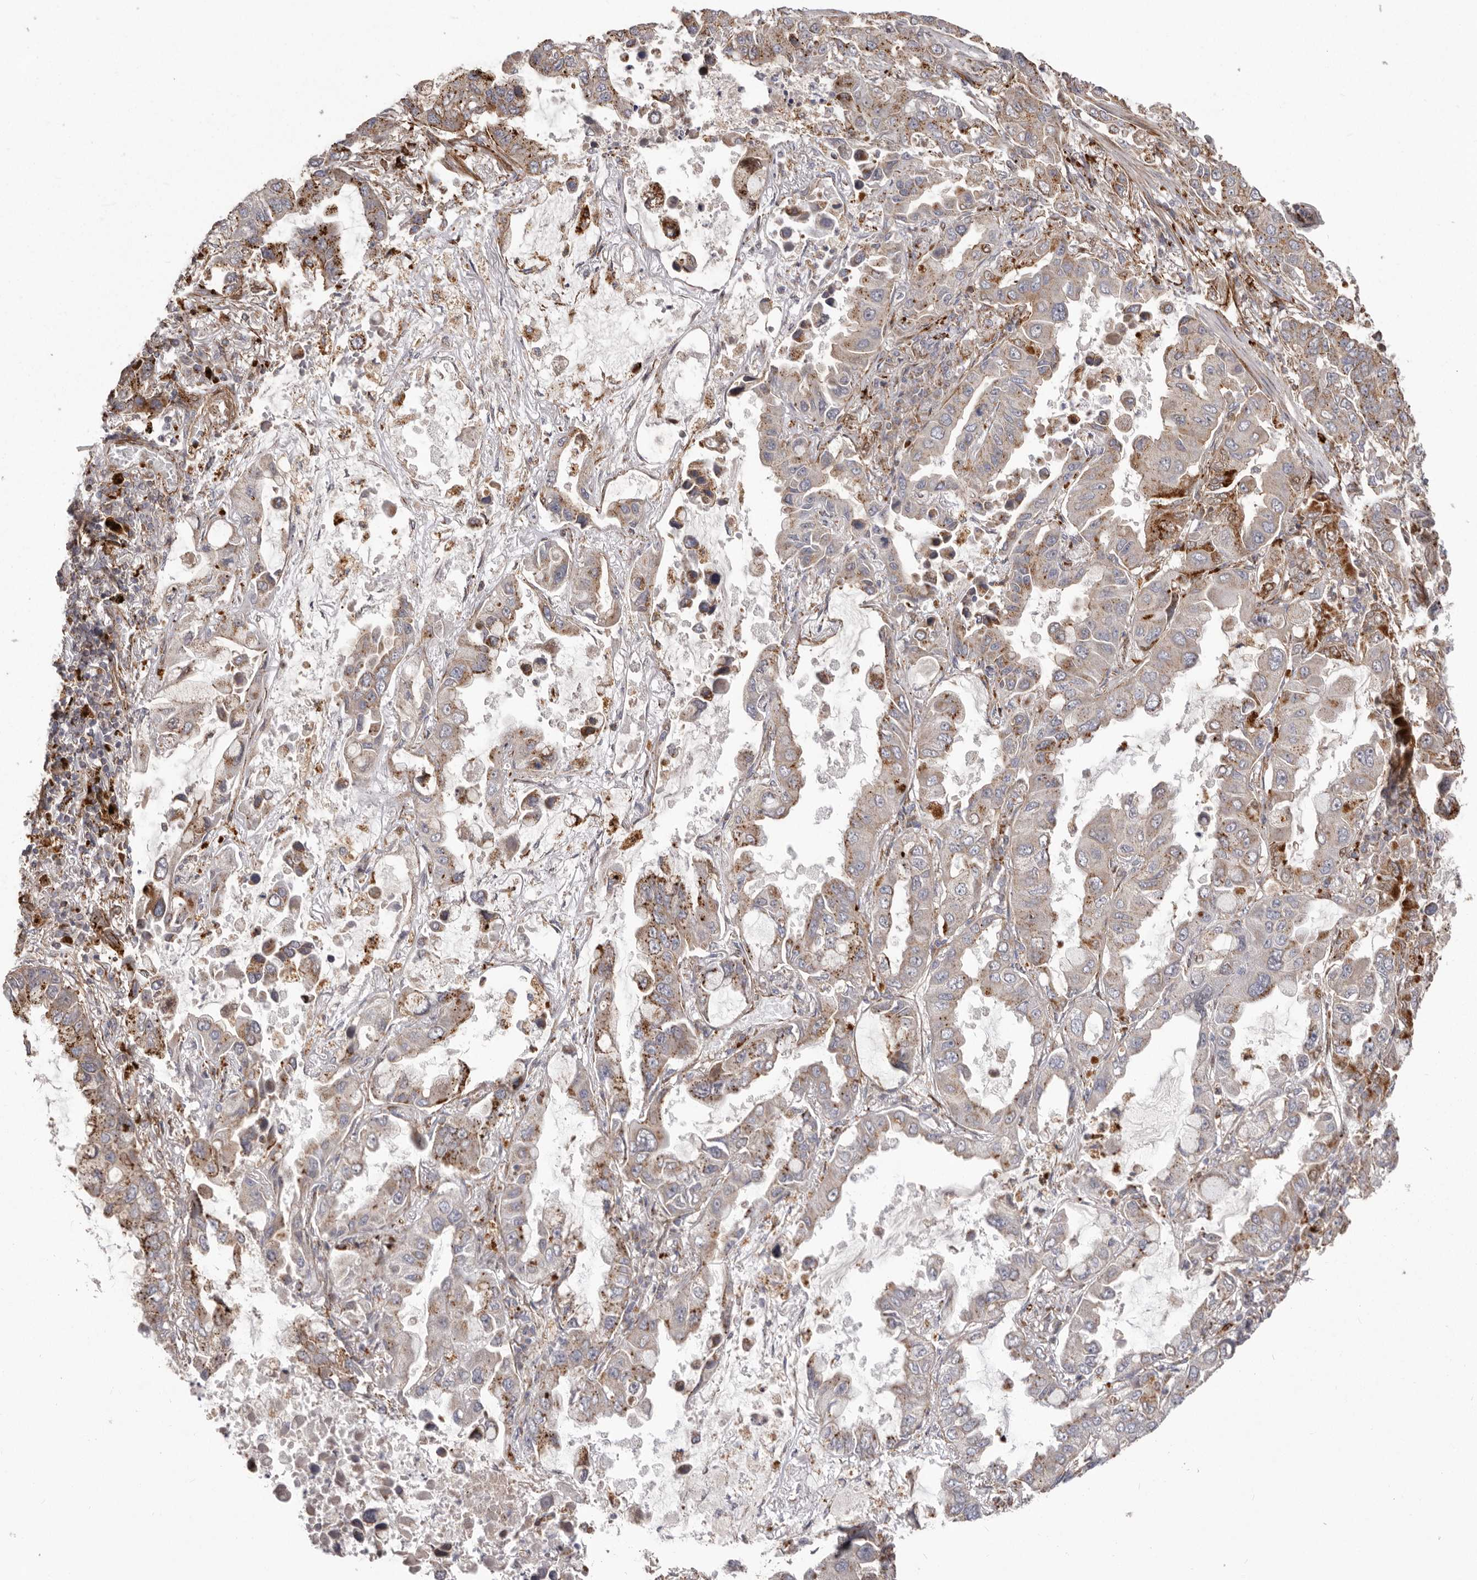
{"staining": {"intensity": "strong", "quantity": "<25%", "location": "cytoplasmic/membranous"}, "tissue": "lung cancer", "cell_type": "Tumor cells", "image_type": "cancer", "snomed": [{"axis": "morphology", "description": "Adenocarcinoma, NOS"}, {"axis": "topography", "description": "Lung"}], "caption": "A photomicrograph of human lung adenocarcinoma stained for a protein exhibits strong cytoplasmic/membranous brown staining in tumor cells. (brown staining indicates protein expression, while blue staining denotes nuclei).", "gene": "NUP43", "patient": {"sex": "male", "age": 64}}